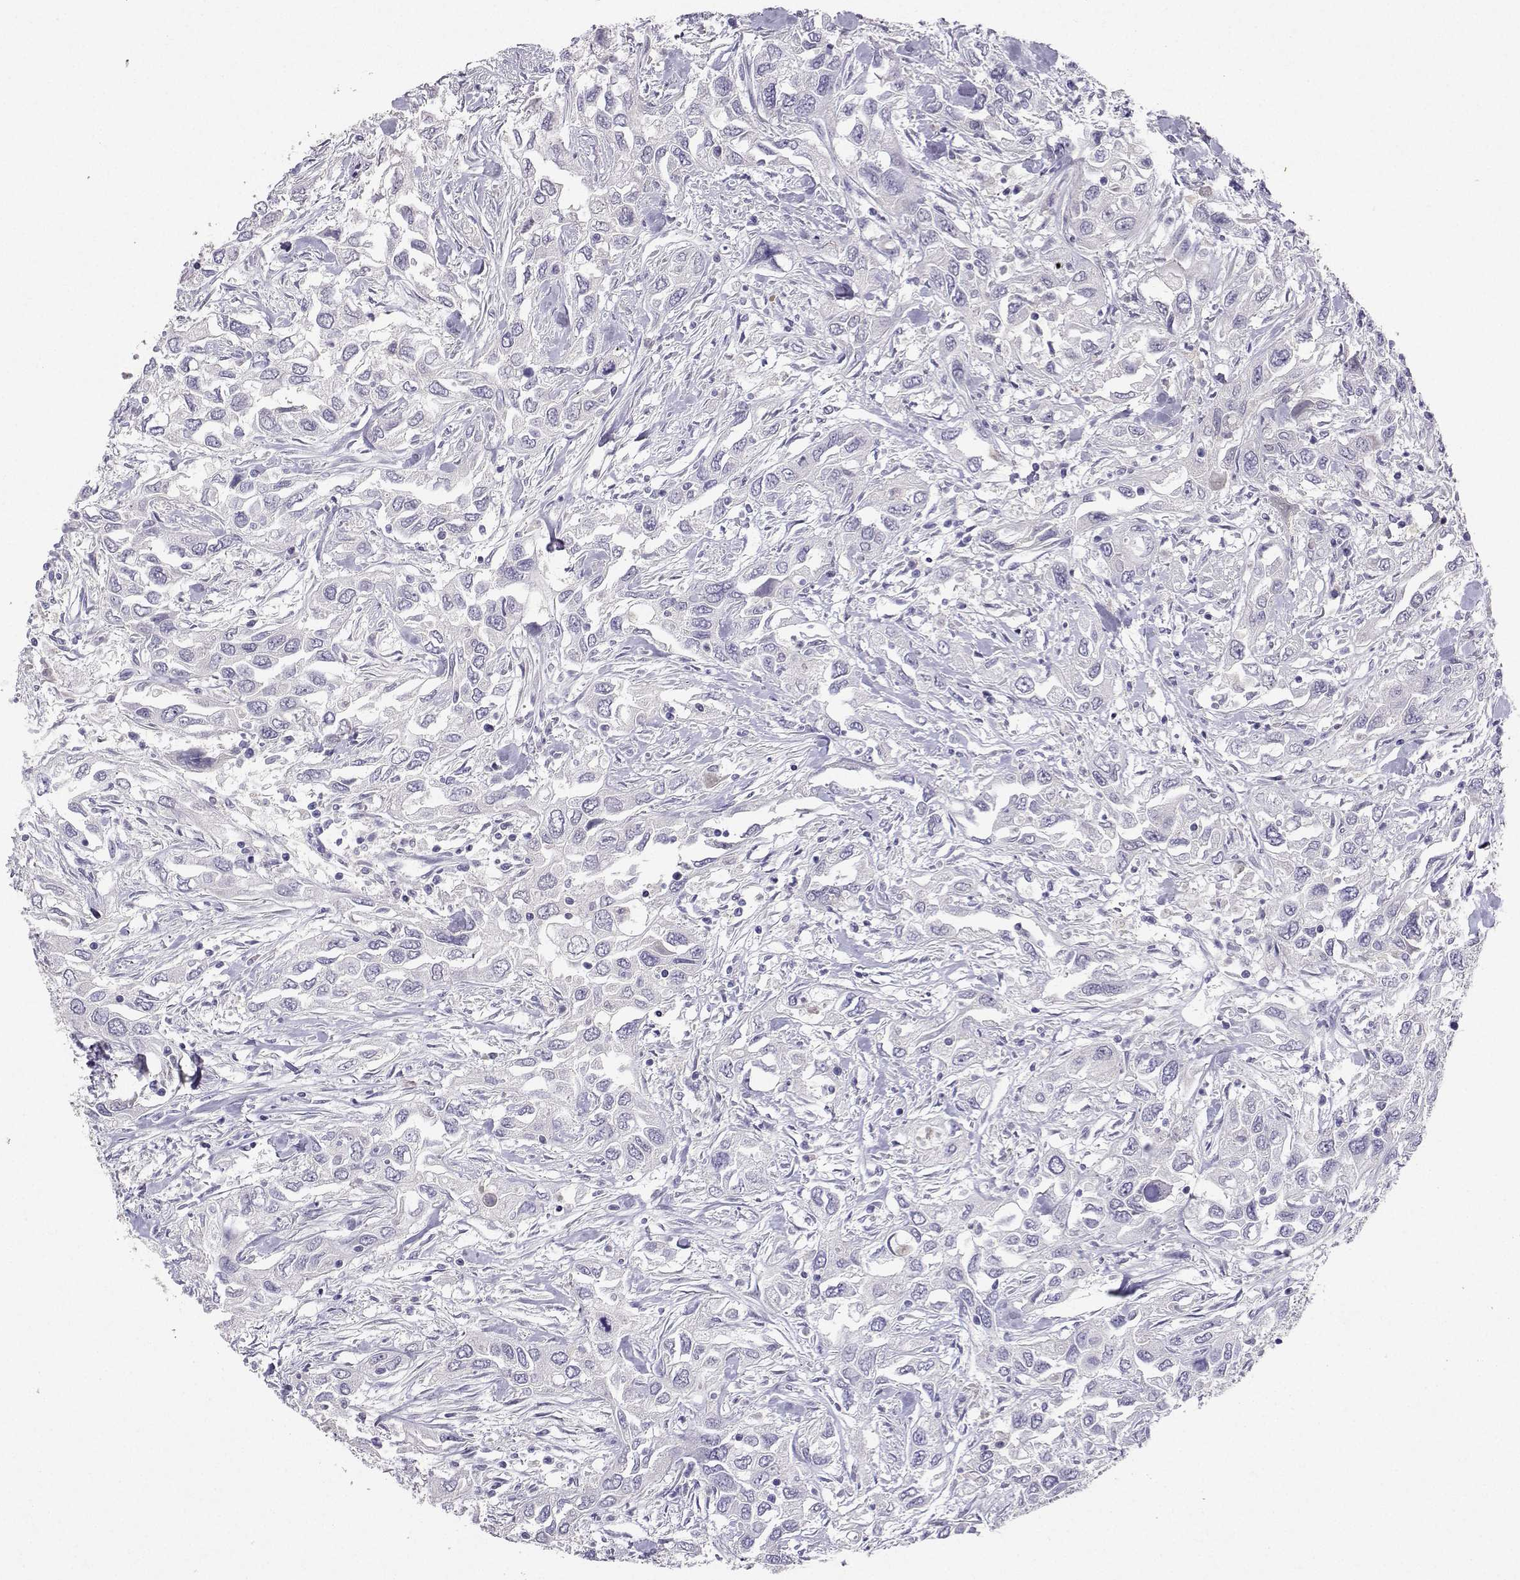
{"staining": {"intensity": "negative", "quantity": "none", "location": "none"}, "tissue": "urothelial cancer", "cell_type": "Tumor cells", "image_type": "cancer", "snomed": [{"axis": "morphology", "description": "Urothelial carcinoma, High grade"}, {"axis": "topography", "description": "Urinary bladder"}], "caption": "Urothelial cancer was stained to show a protein in brown. There is no significant positivity in tumor cells.", "gene": "GRIK4", "patient": {"sex": "male", "age": 76}}